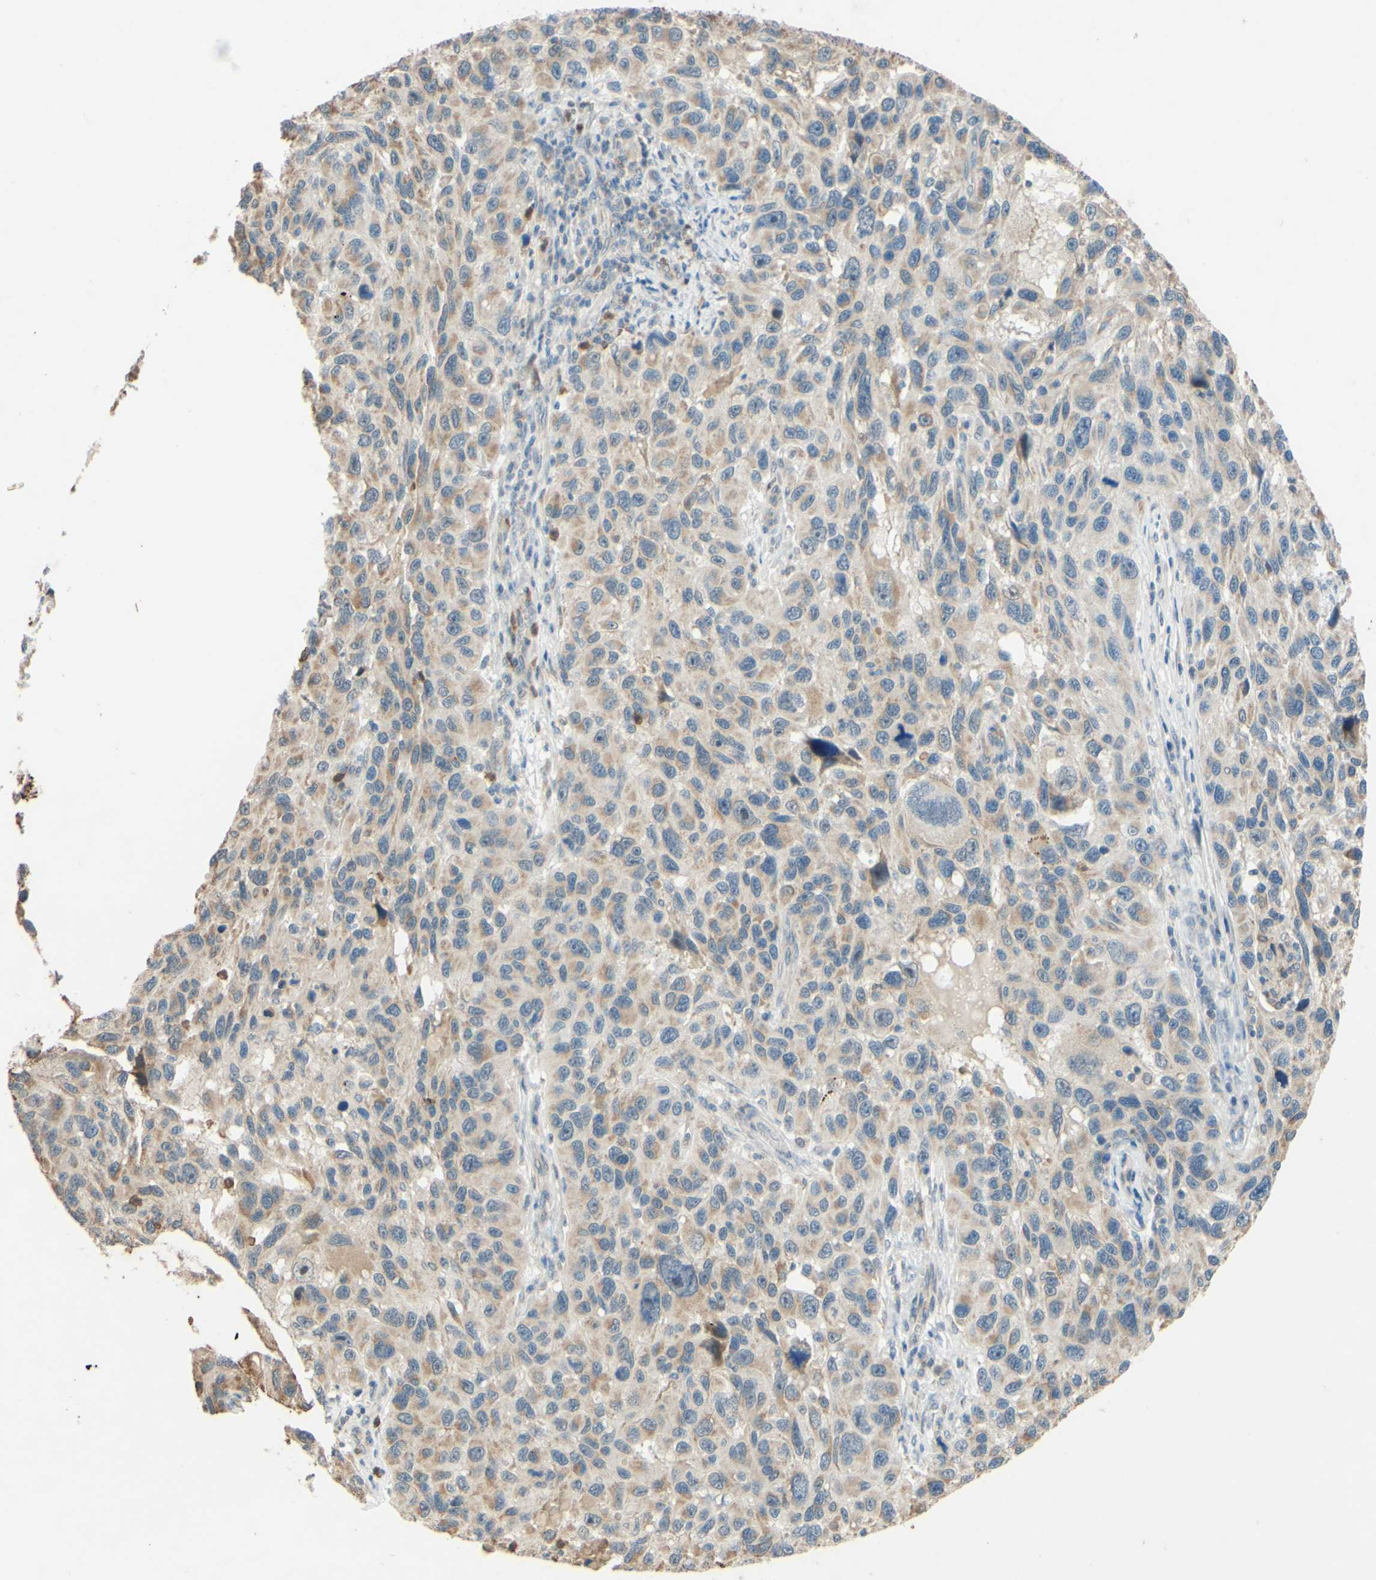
{"staining": {"intensity": "weak", "quantity": "25%-75%", "location": "cytoplasmic/membranous"}, "tissue": "melanoma", "cell_type": "Tumor cells", "image_type": "cancer", "snomed": [{"axis": "morphology", "description": "Malignant melanoma, NOS"}, {"axis": "topography", "description": "Skin"}], "caption": "Protein positivity by immunohistochemistry (IHC) demonstrates weak cytoplasmic/membranous staining in about 25%-75% of tumor cells in malignant melanoma. The protein of interest is shown in brown color, while the nuclei are stained blue.", "gene": "GATA1", "patient": {"sex": "male", "age": 53}}